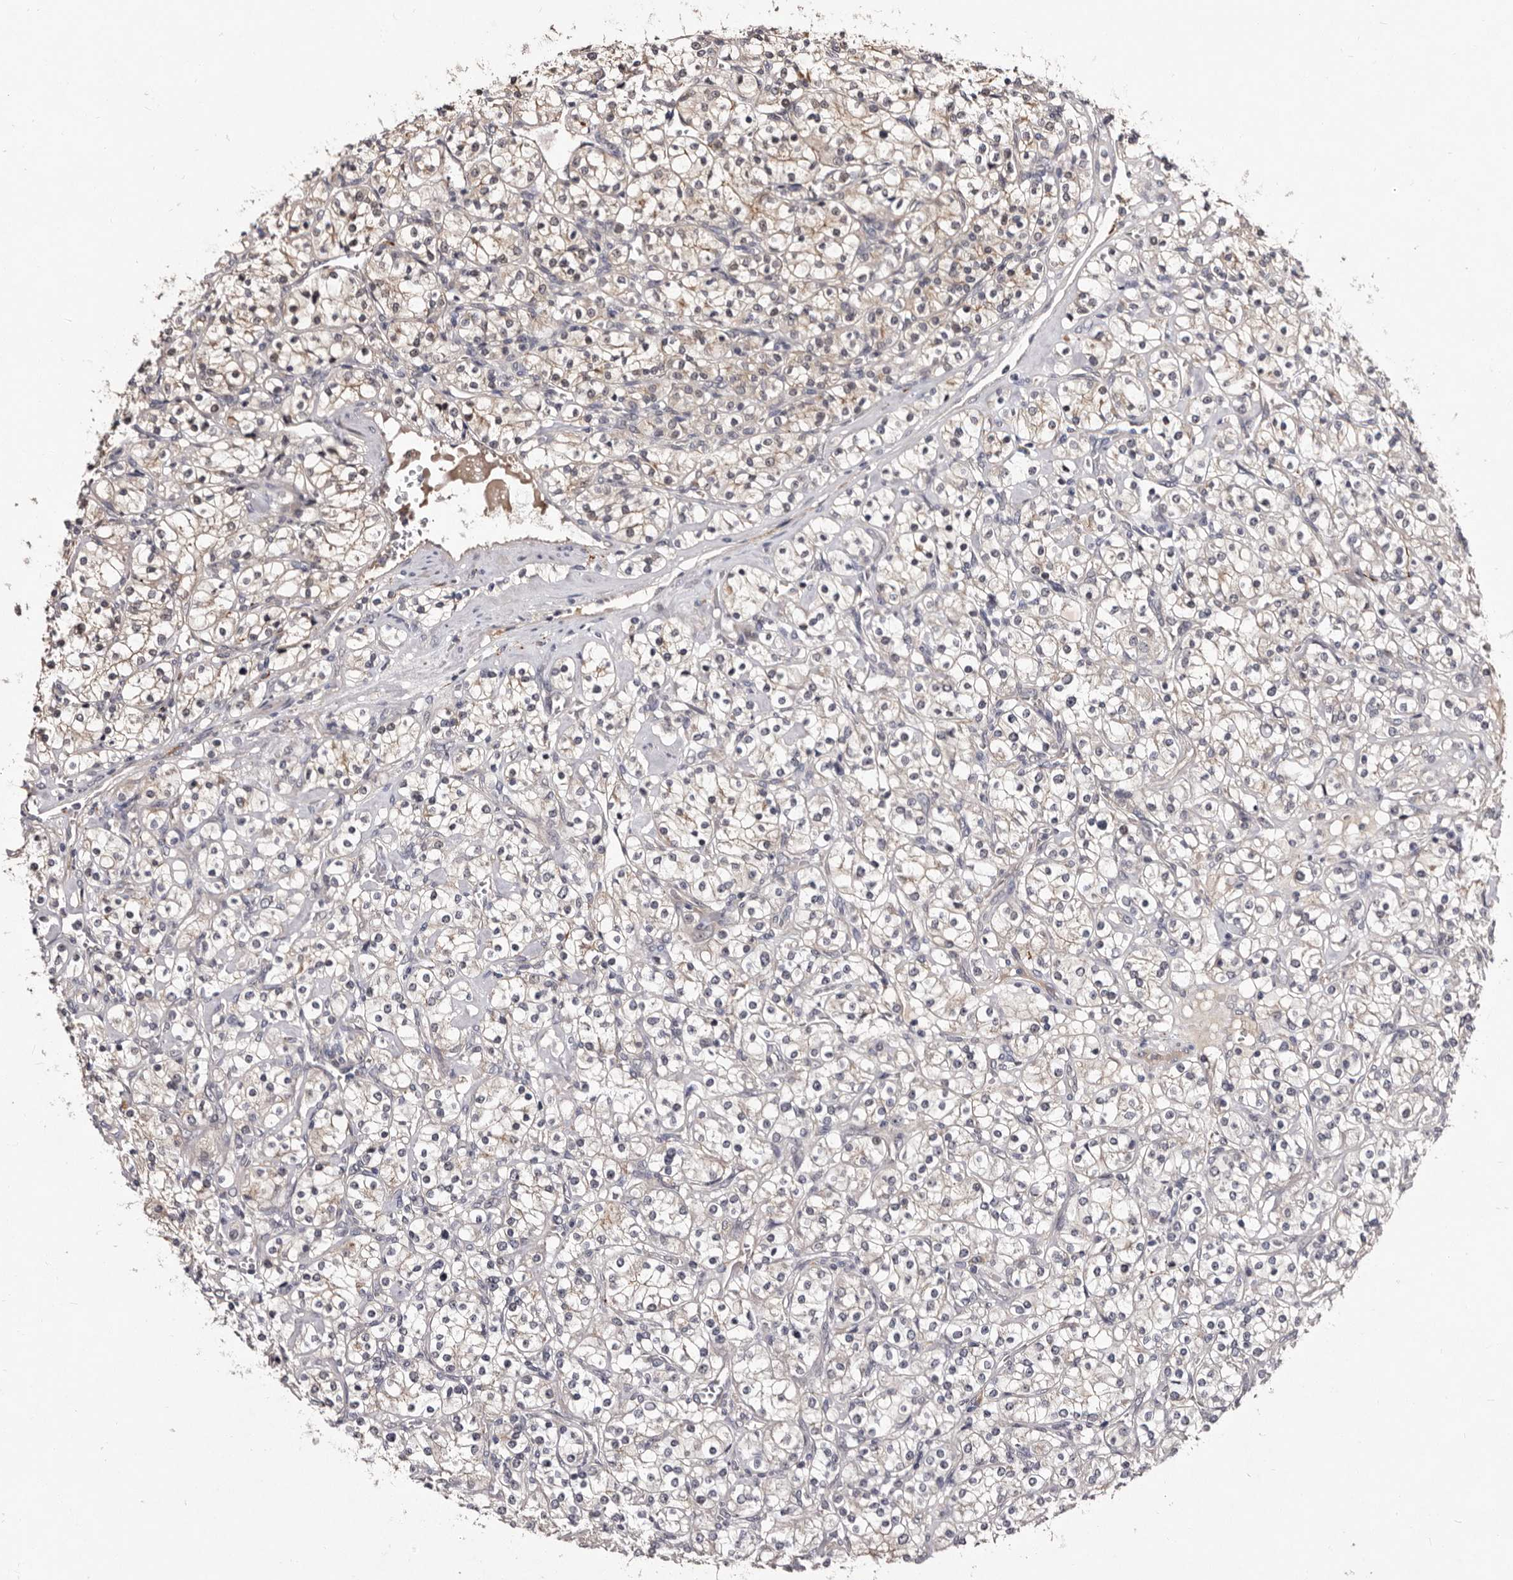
{"staining": {"intensity": "negative", "quantity": "none", "location": "none"}, "tissue": "renal cancer", "cell_type": "Tumor cells", "image_type": "cancer", "snomed": [{"axis": "morphology", "description": "Adenocarcinoma, NOS"}, {"axis": "topography", "description": "Kidney"}], "caption": "Micrograph shows no significant protein staining in tumor cells of adenocarcinoma (renal). (DAB (3,3'-diaminobenzidine) immunohistochemistry visualized using brightfield microscopy, high magnification).", "gene": "LANCL2", "patient": {"sex": "male", "age": 77}}